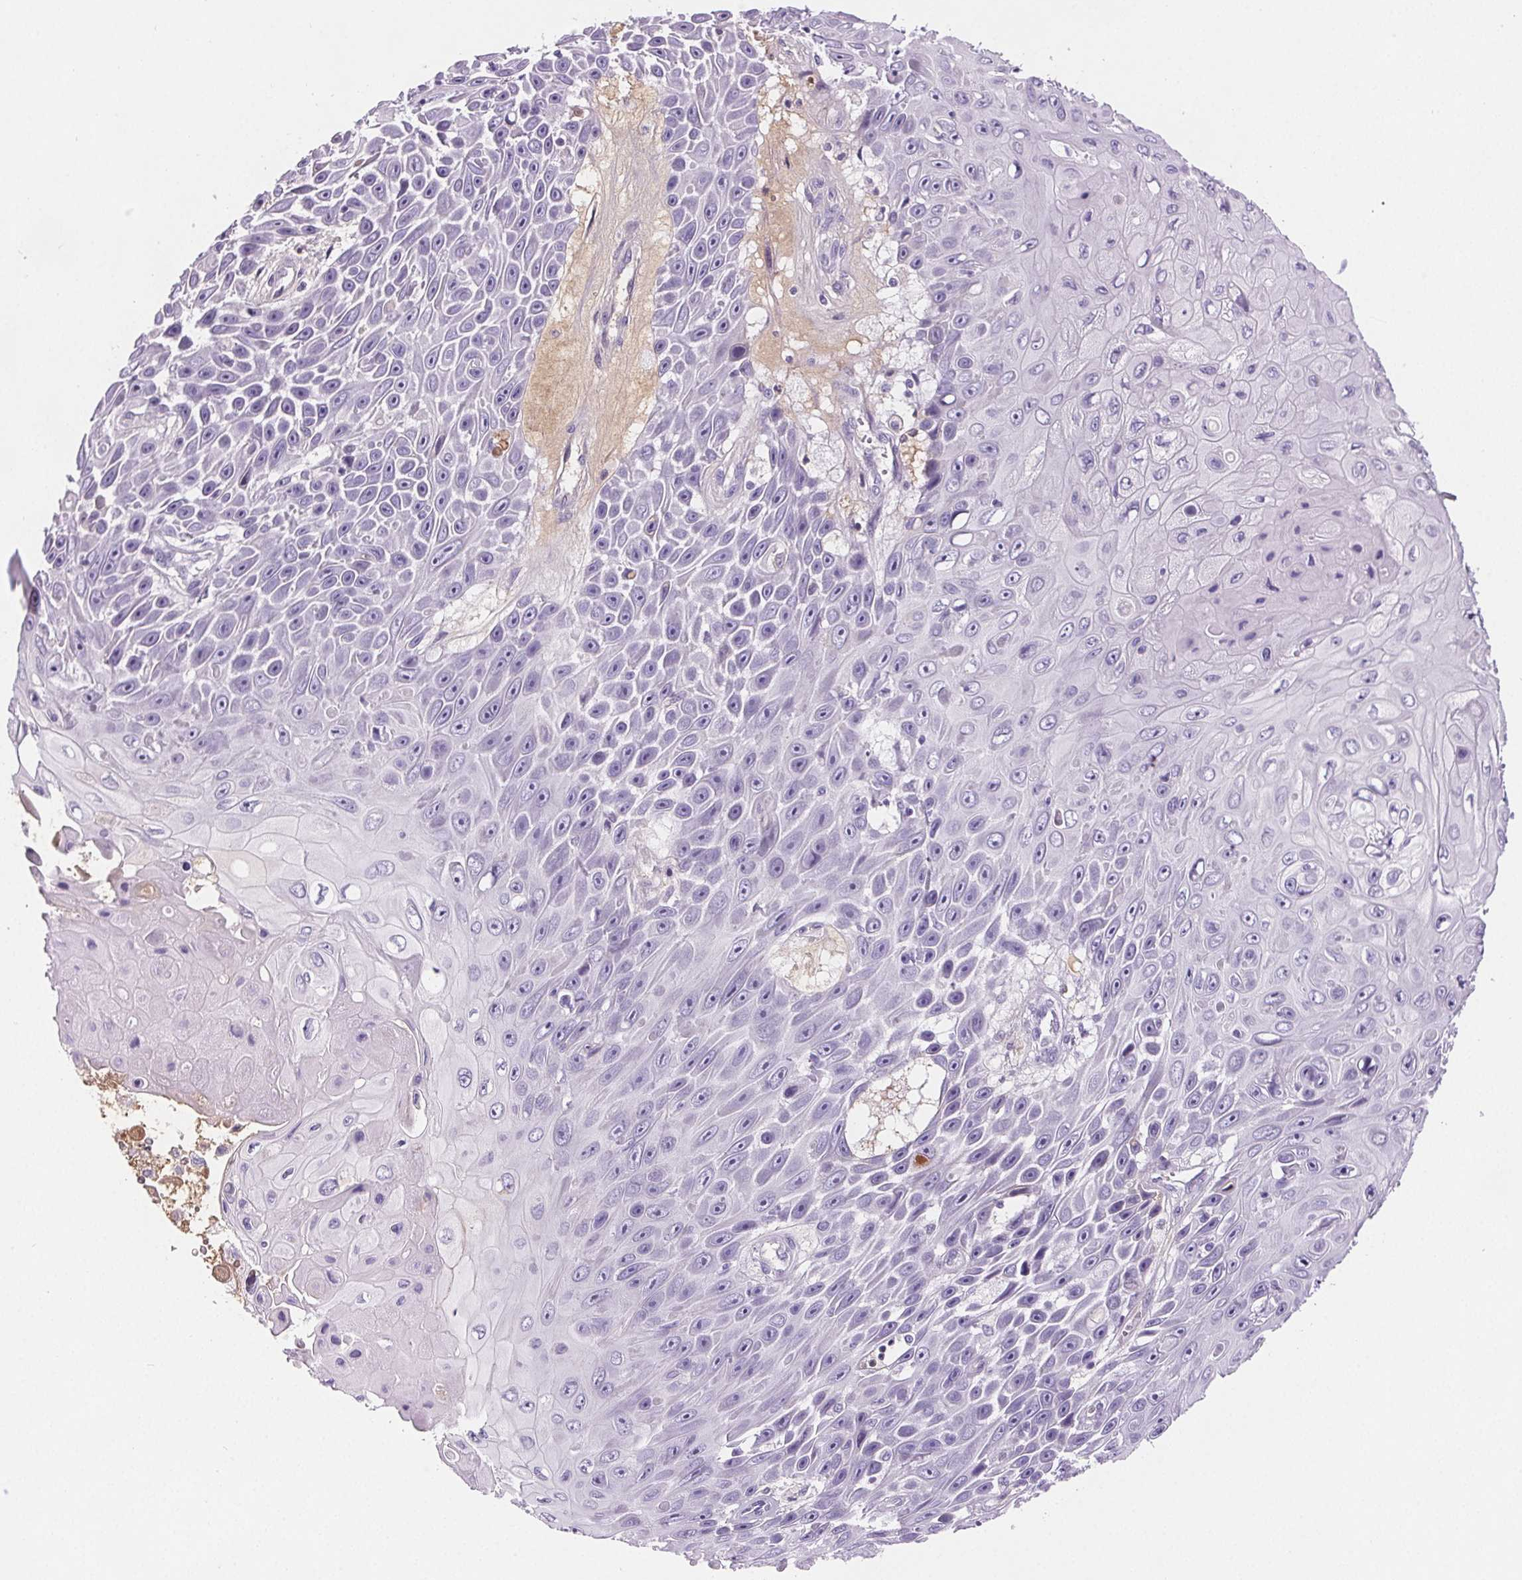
{"staining": {"intensity": "negative", "quantity": "none", "location": "none"}, "tissue": "skin cancer", "cell_type": "Tumor cells", "image_type": "cancer", "snomed": [{"axis": "morphology", "description": "Squamous cell carcinoma, NOS"}, {"axis": "topography", "description": "Skin"}], "caption": "Tumor cells are negative for protein expression in human skin cancer. (DAB immunohistochemistry, high magnification).", "gene": "CD5L", "patient": {"sex": "male", "age": 82}}